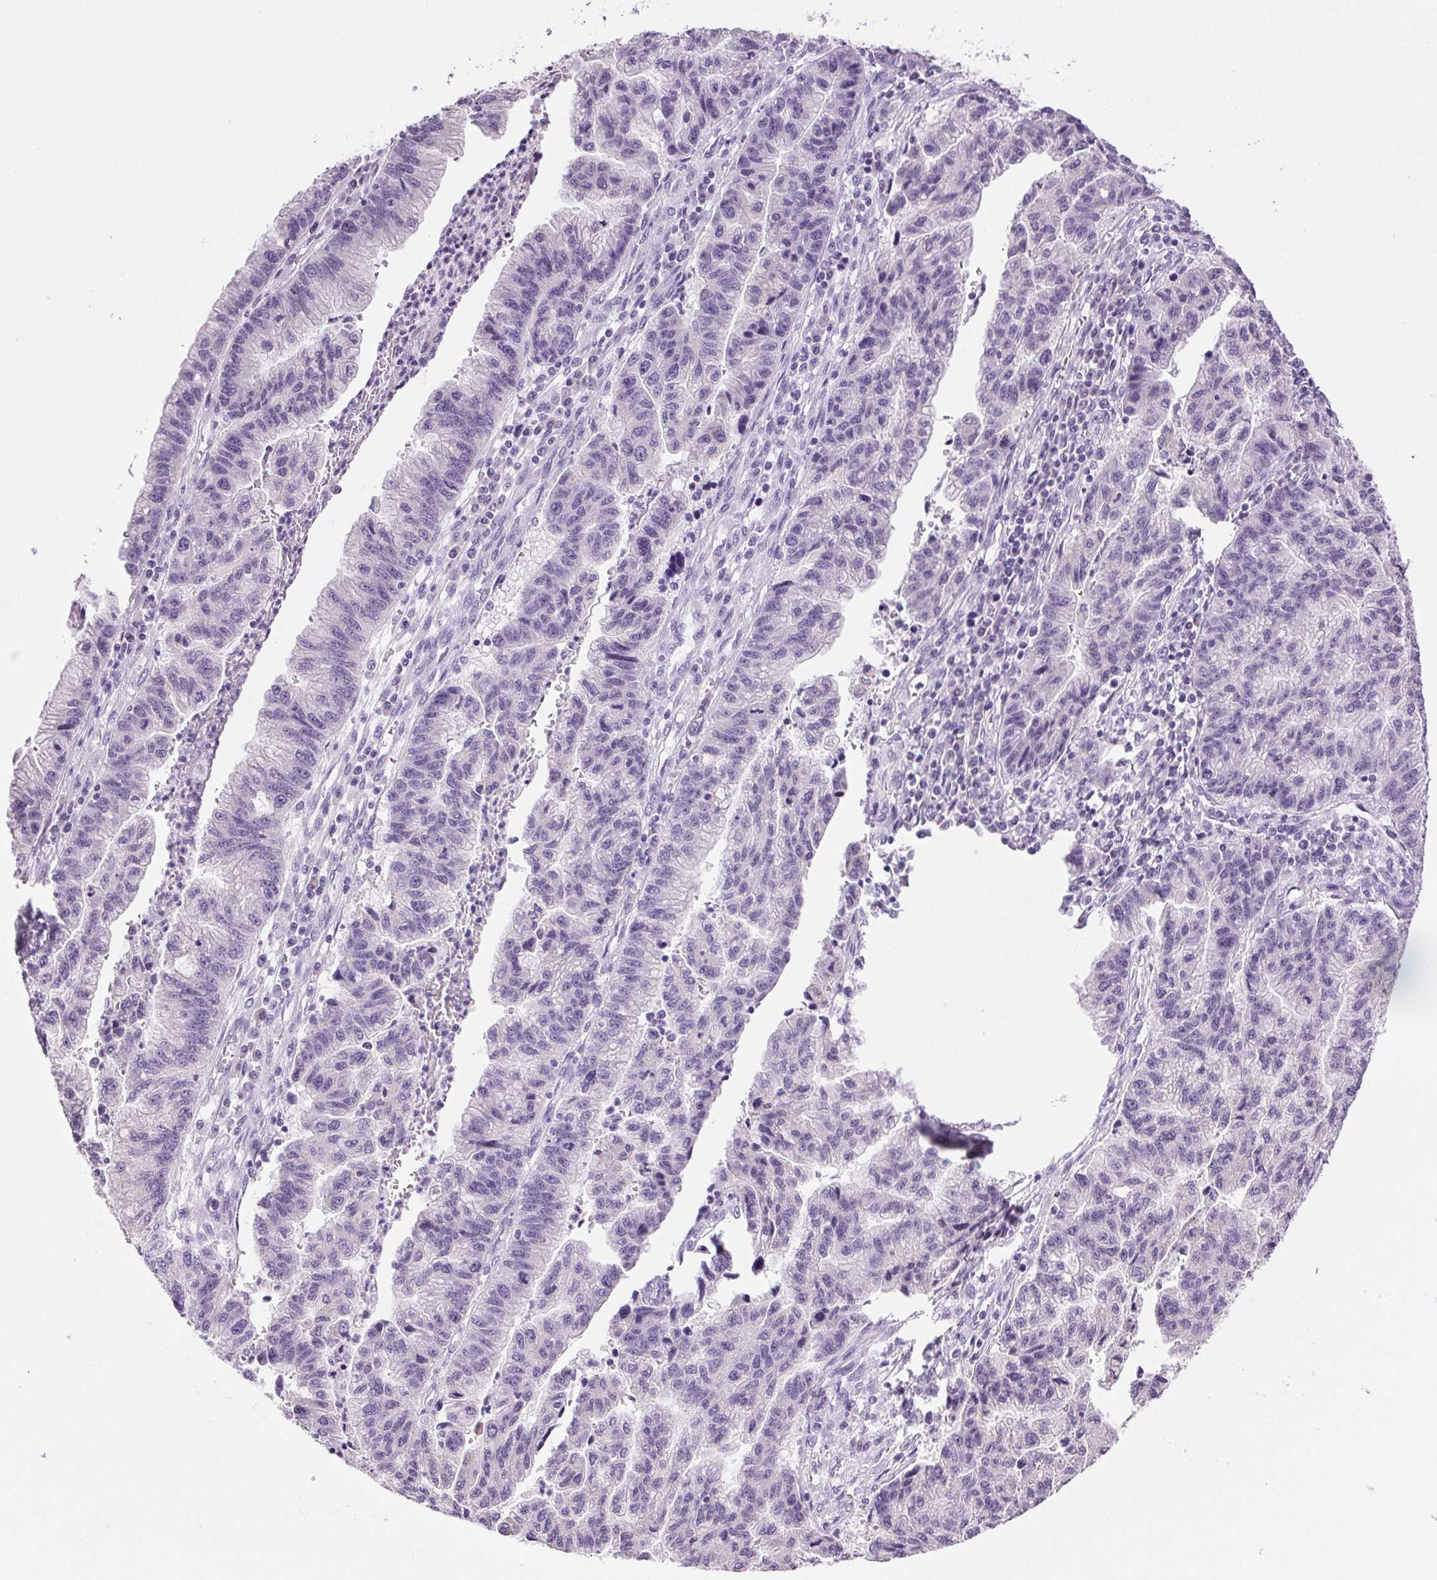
{"staining": {"intensity": "negative", "quantity": "none", "location": "none"}, "tissue": "stomach cancer", "cell_type": "Tumor cells", "image_type": "cancer", "snomed": [{"axis": "morphology", "description": "Adenocarcinoma, NOS"}, {"axis": "topography", "description": "Stomach"}], "caption": "This is a image of IHC staining of stomach adenocarcinoma, which shows no staining in tumor cells.", "gene": "CLDN10", "patient": {"sex": "male", "age": 83}}